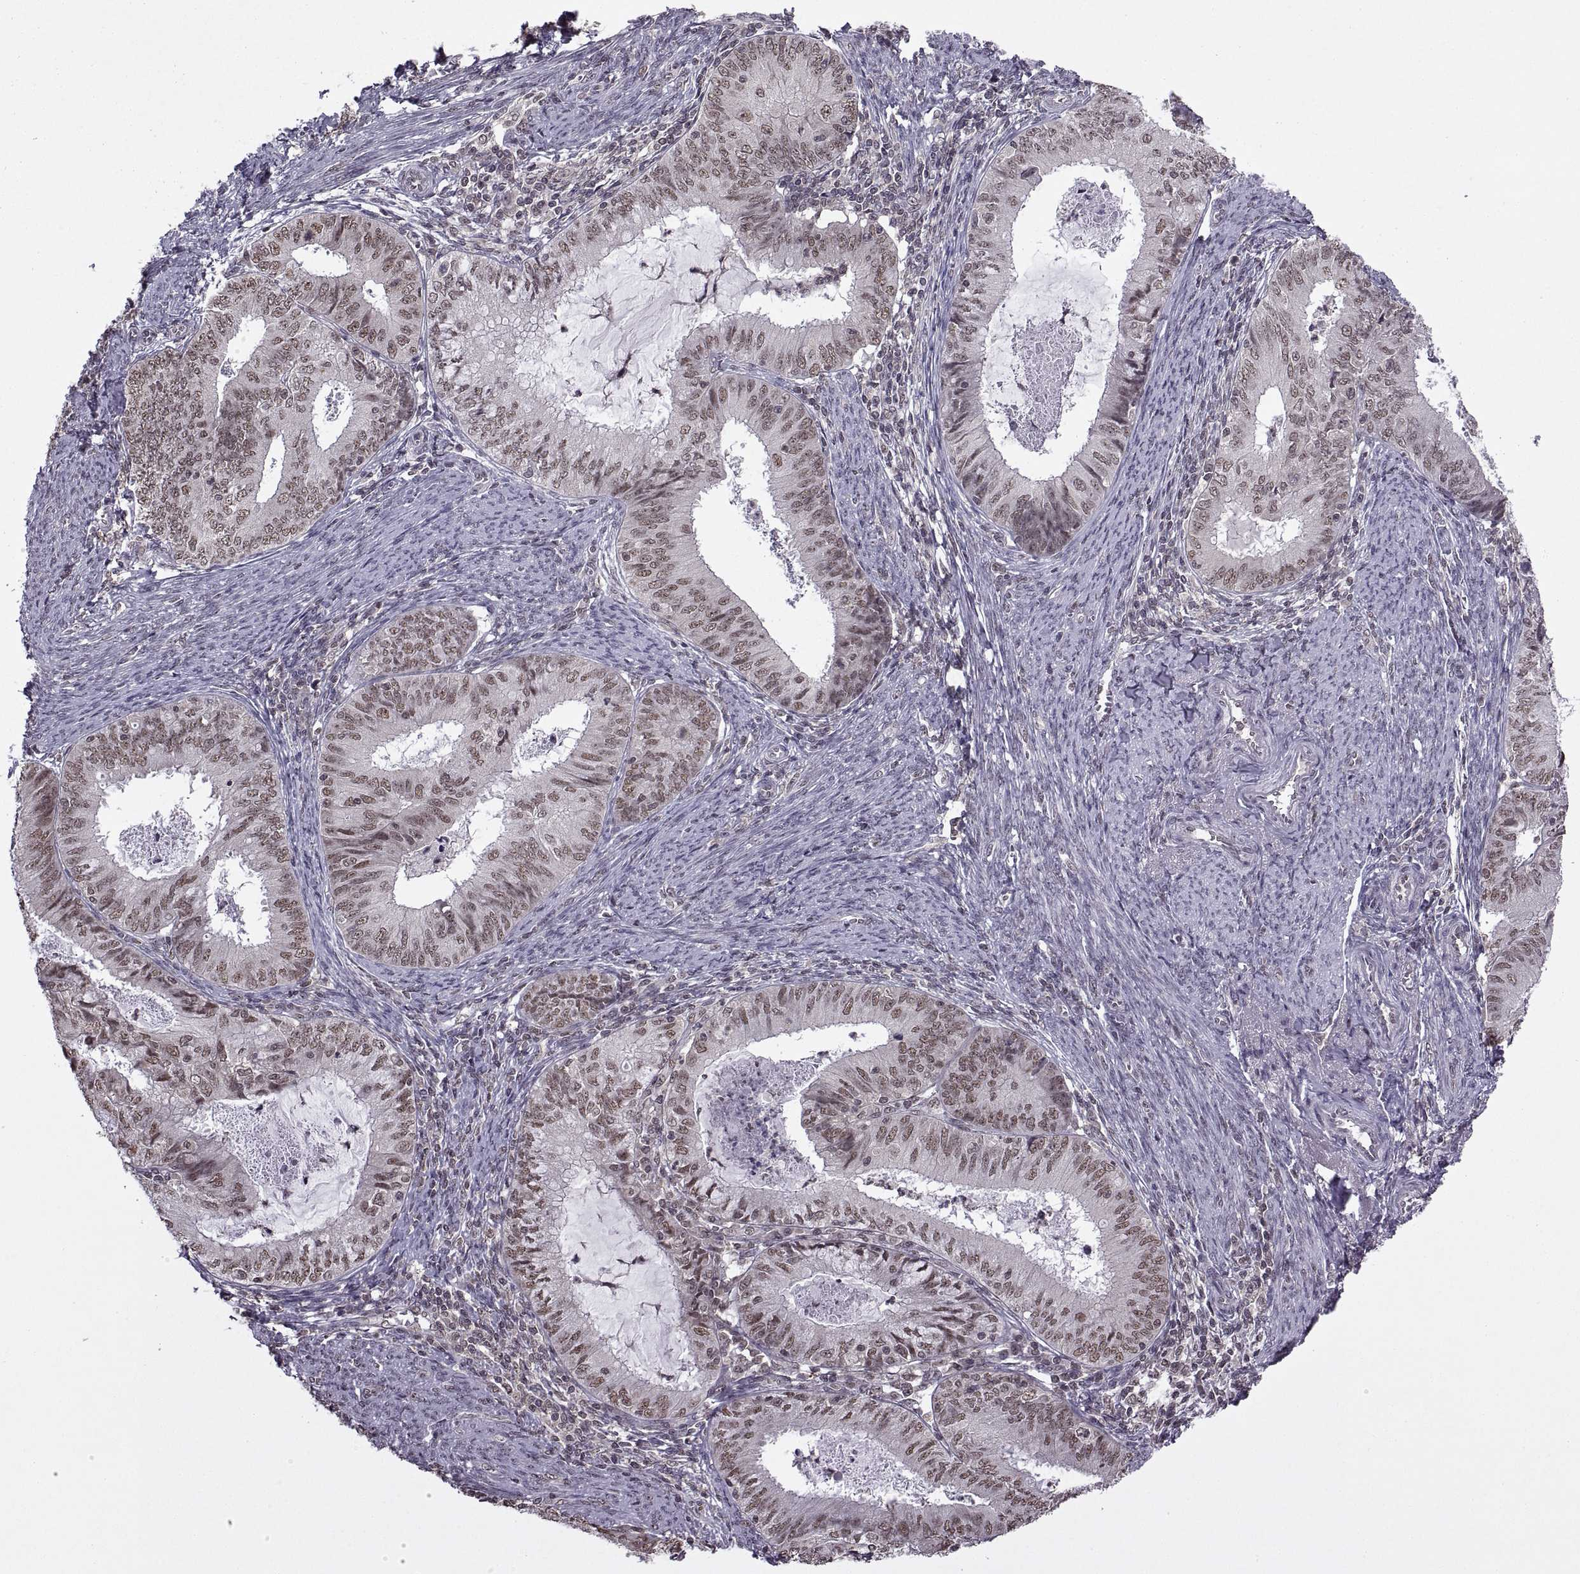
{"staining": {"intensity": "weak", "quantity": ">75%", "location": "nuclear"}, "tissue": "endometrial cancer", "cell_type": "Tumor cells", "image_type": "cancer", "snomed": [{"axis": "morphology", "description": "Adenocarcinoma, NOS"}, {"axis": "topography", "description": "Endometrium"}], "caption": "Endometrial cancer (adenocarcinoma) stained for a protein (brown) shows weak nuclear positive positivity in approximately >75% of tumor cells.", "gene": "INTS3", "patient": {"sex": "female", "age": 57}}